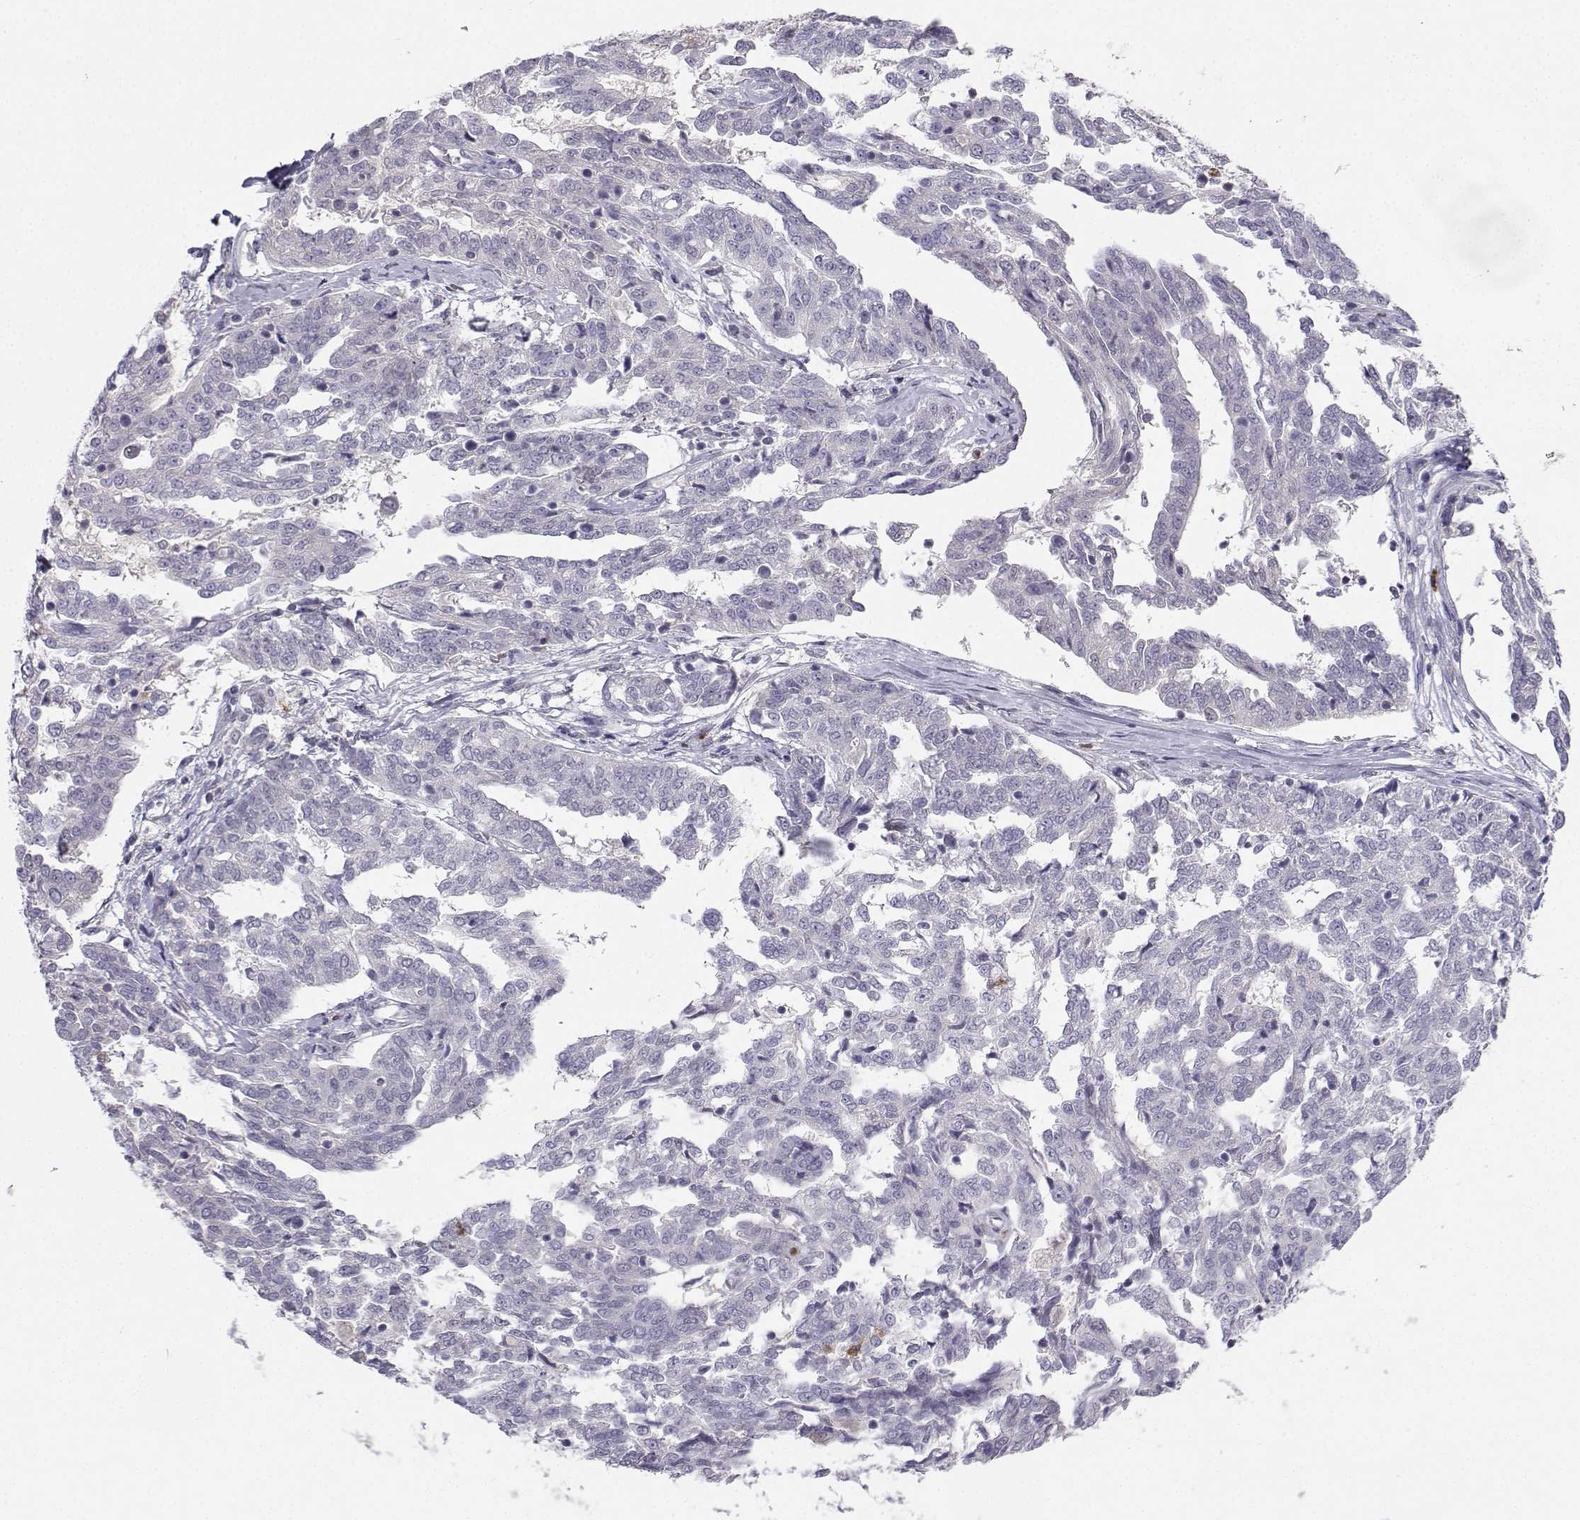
{"staining": {"intensity": "negative", "quantity": "none", "location": "none"}, "tissue": "ovarian cancer", "cell_type": "Tumor cells", "image_type": "cancer", "snomed": [{"axis": "morphology", "description": "Cystadenocarcinoma, serous, NOS"}, {"axis": "topography", "description": "Ovary"}], "caption": "Immunohistochemical staining of ovarian serous cystadenocarcinoma reveals no significant positivity in tumor cells.", "gene": "CALY", "patient": {"sex": "female", "age": 67}}